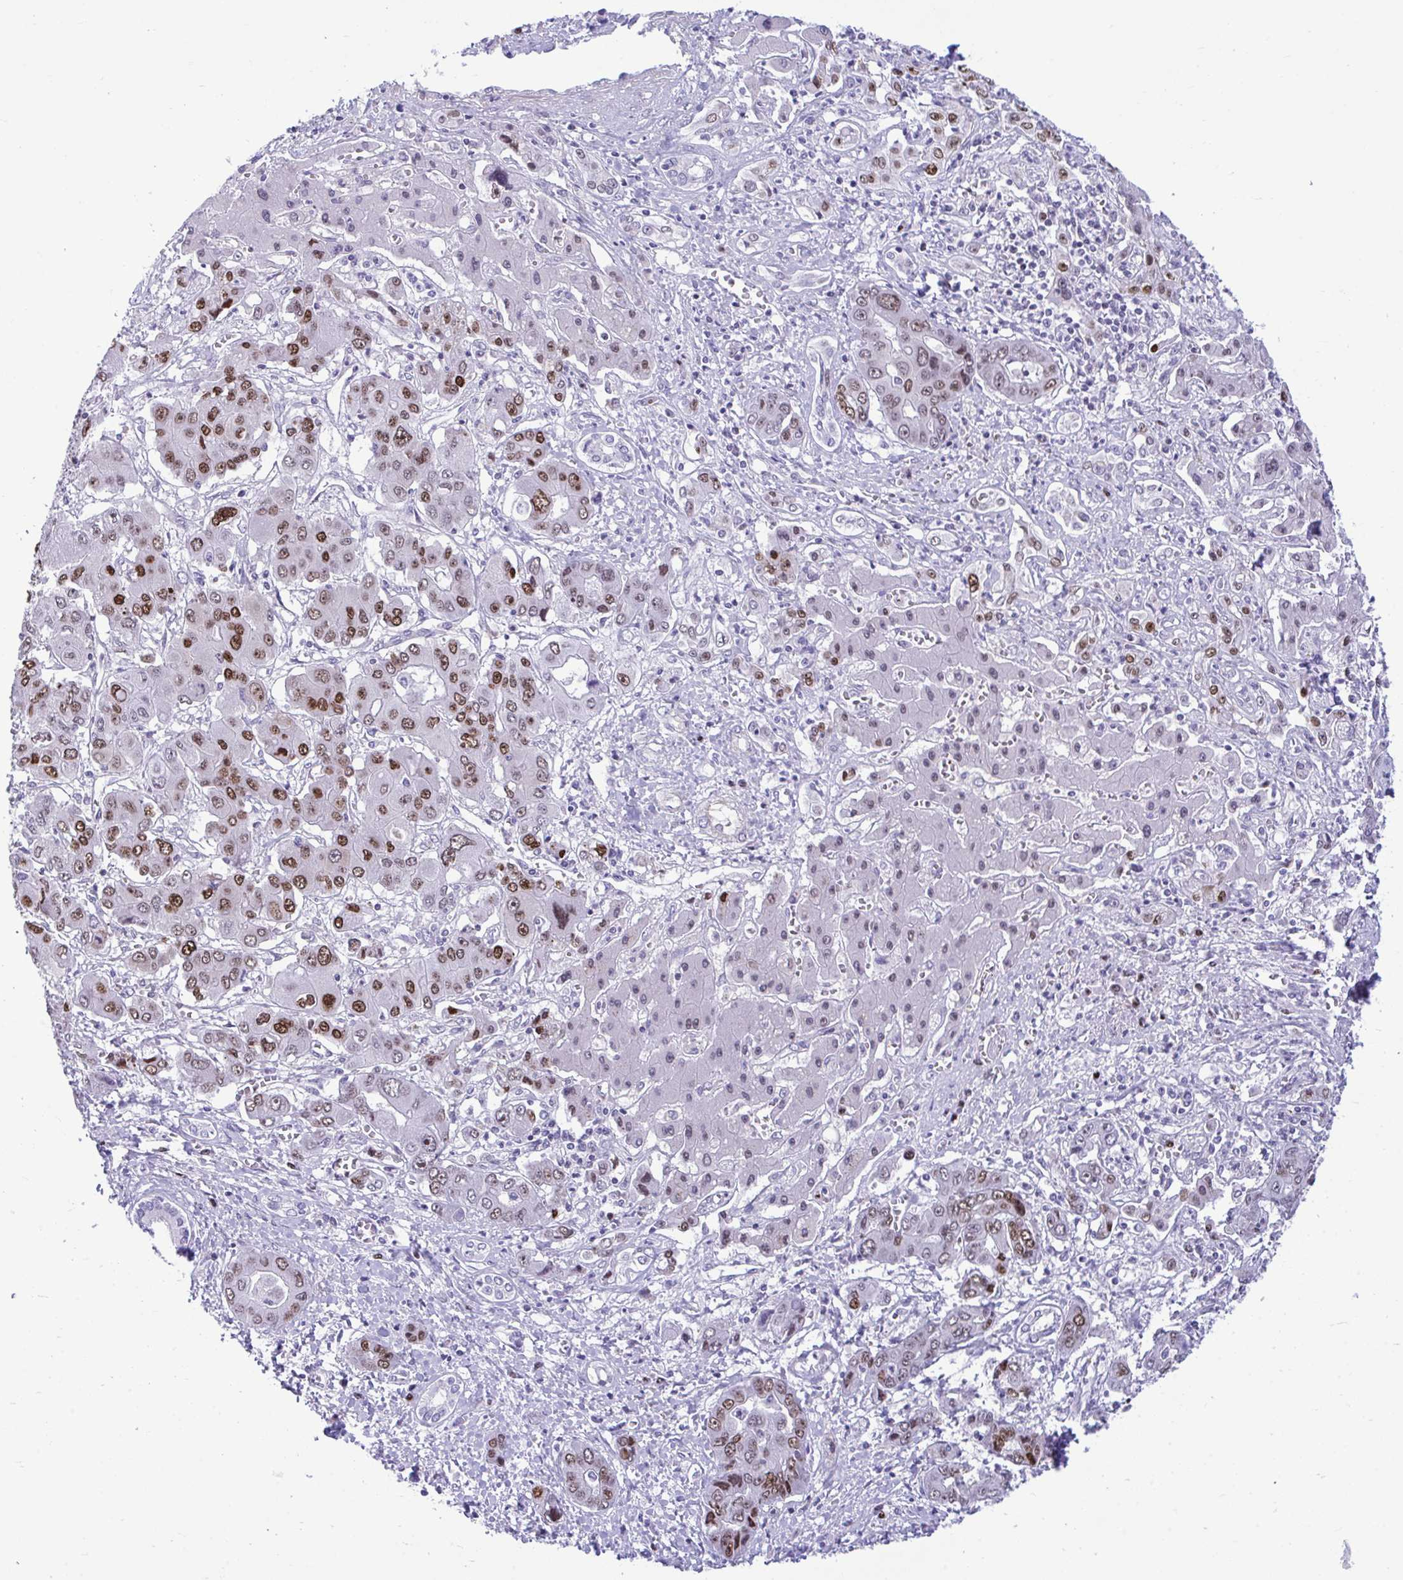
{"staining": {"intensity": "moderate", "quantity": ">75%", "location": "nuclear"}, "tissue": "liver cancer", "cell_type": "Tumor cells", "image_type": "cancer", "snomed": [{"axis": "morphology", "description": "Cholangiocarcinoma"}, {"axis": "topography", "description": "Liver"}], "caption": "This is an image of immunohistochemistry staining of liver cancer, which shows moderate staining in the nuclear of tumor cells.", "gene": "SLC25A51", "patient": {"sex": "male", "age": 67}}